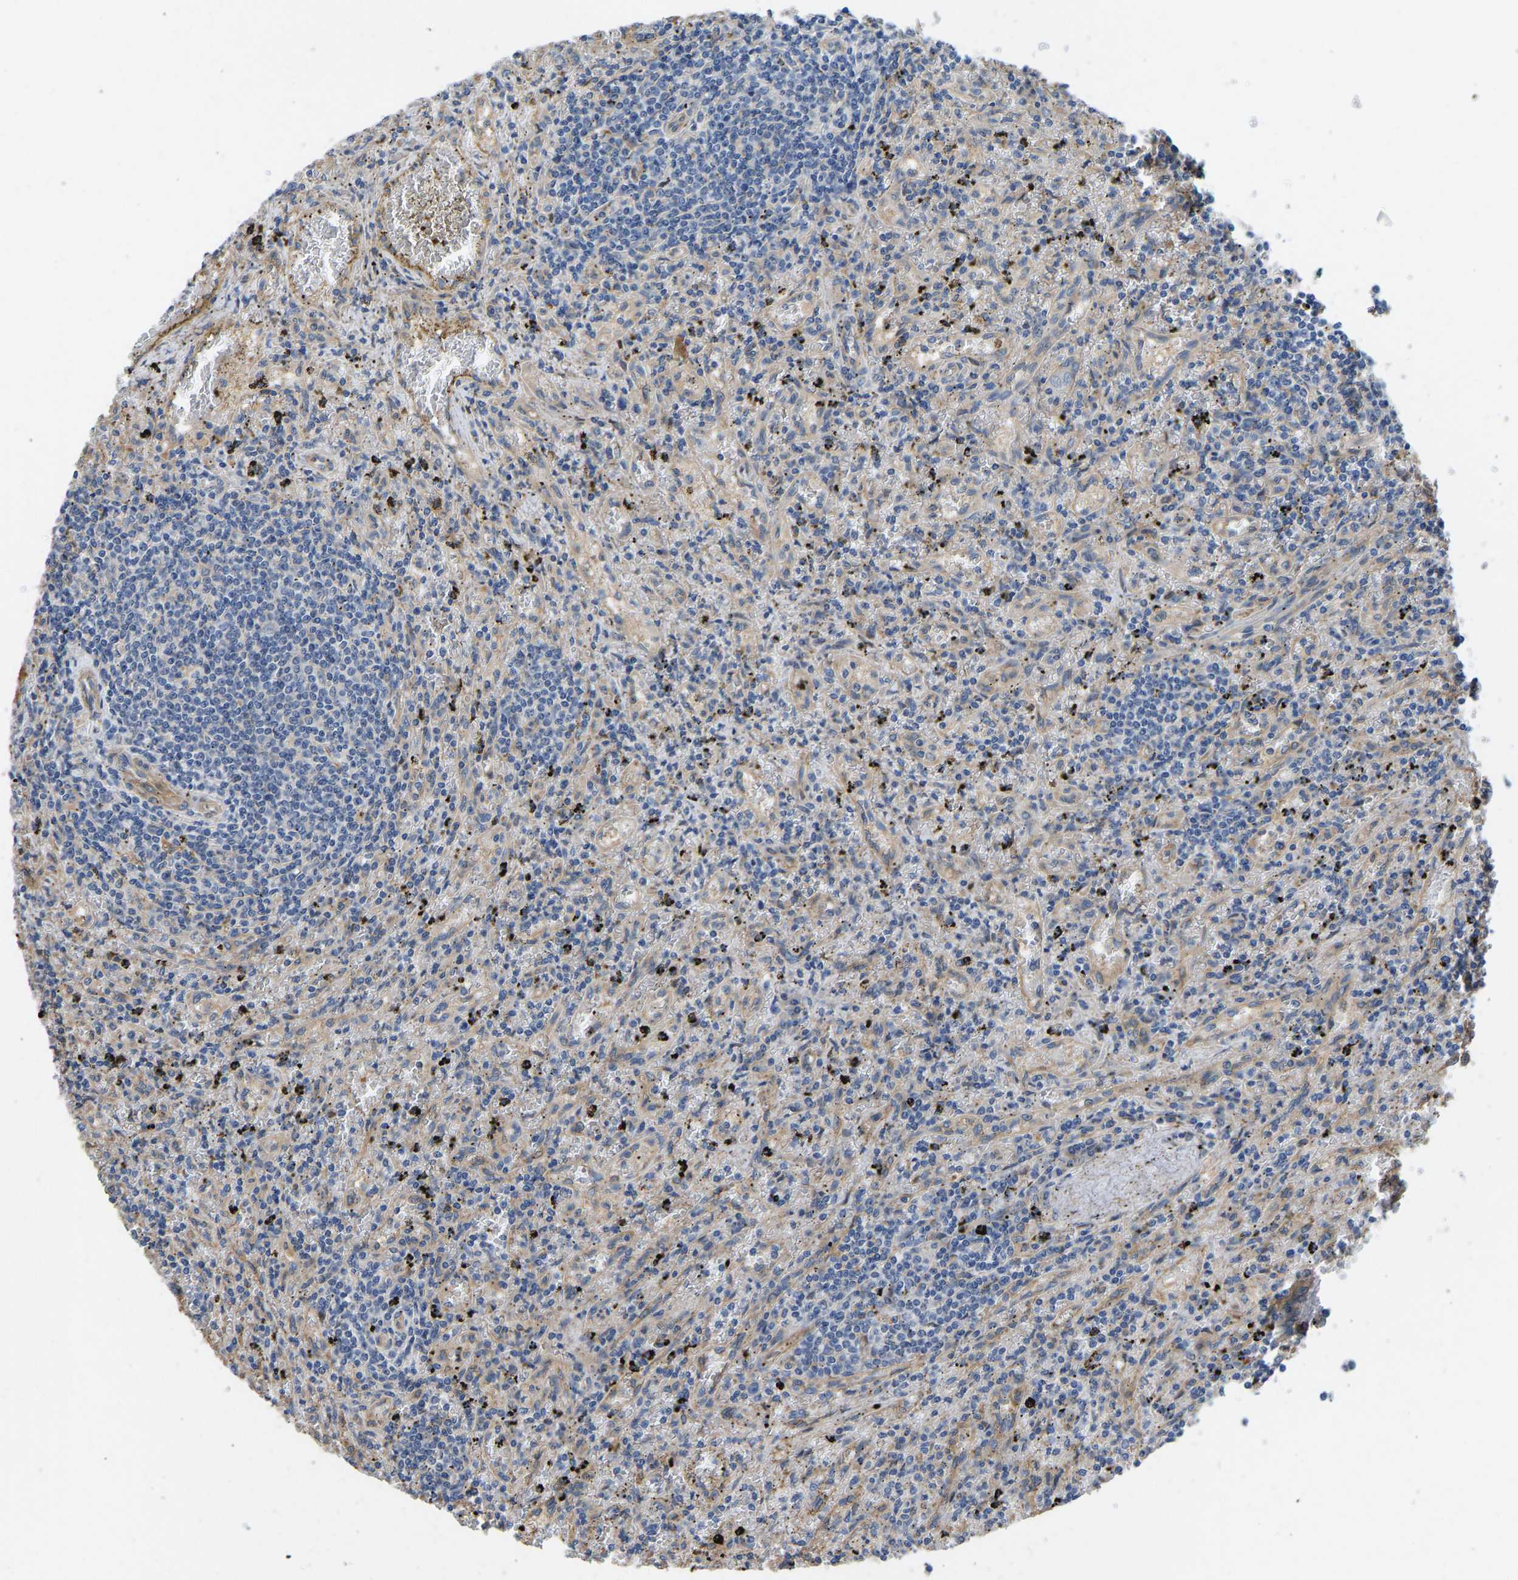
{"staining": {"intensity": "negative", "quantity": "none", "location": "none"}, "tissue": "lymphoma", "cell_type": "Tumor cells", "image_type": "cancer", "snomed": [{"axis": "morphology", "description": "Malignant lymphoma, non-Hodgkin's type, Low grade"}, {"axis": "topography", "description": "Spleen"}], "caption": "Tumor cells are negative for brown protein staining in malignant lymphoma, non-Hodgkin's type (low-grade). (IHC, brightfield microscopy, high magnification).", "gene": "ELMO2", "patient": {"sex": "male", "age": 76}}